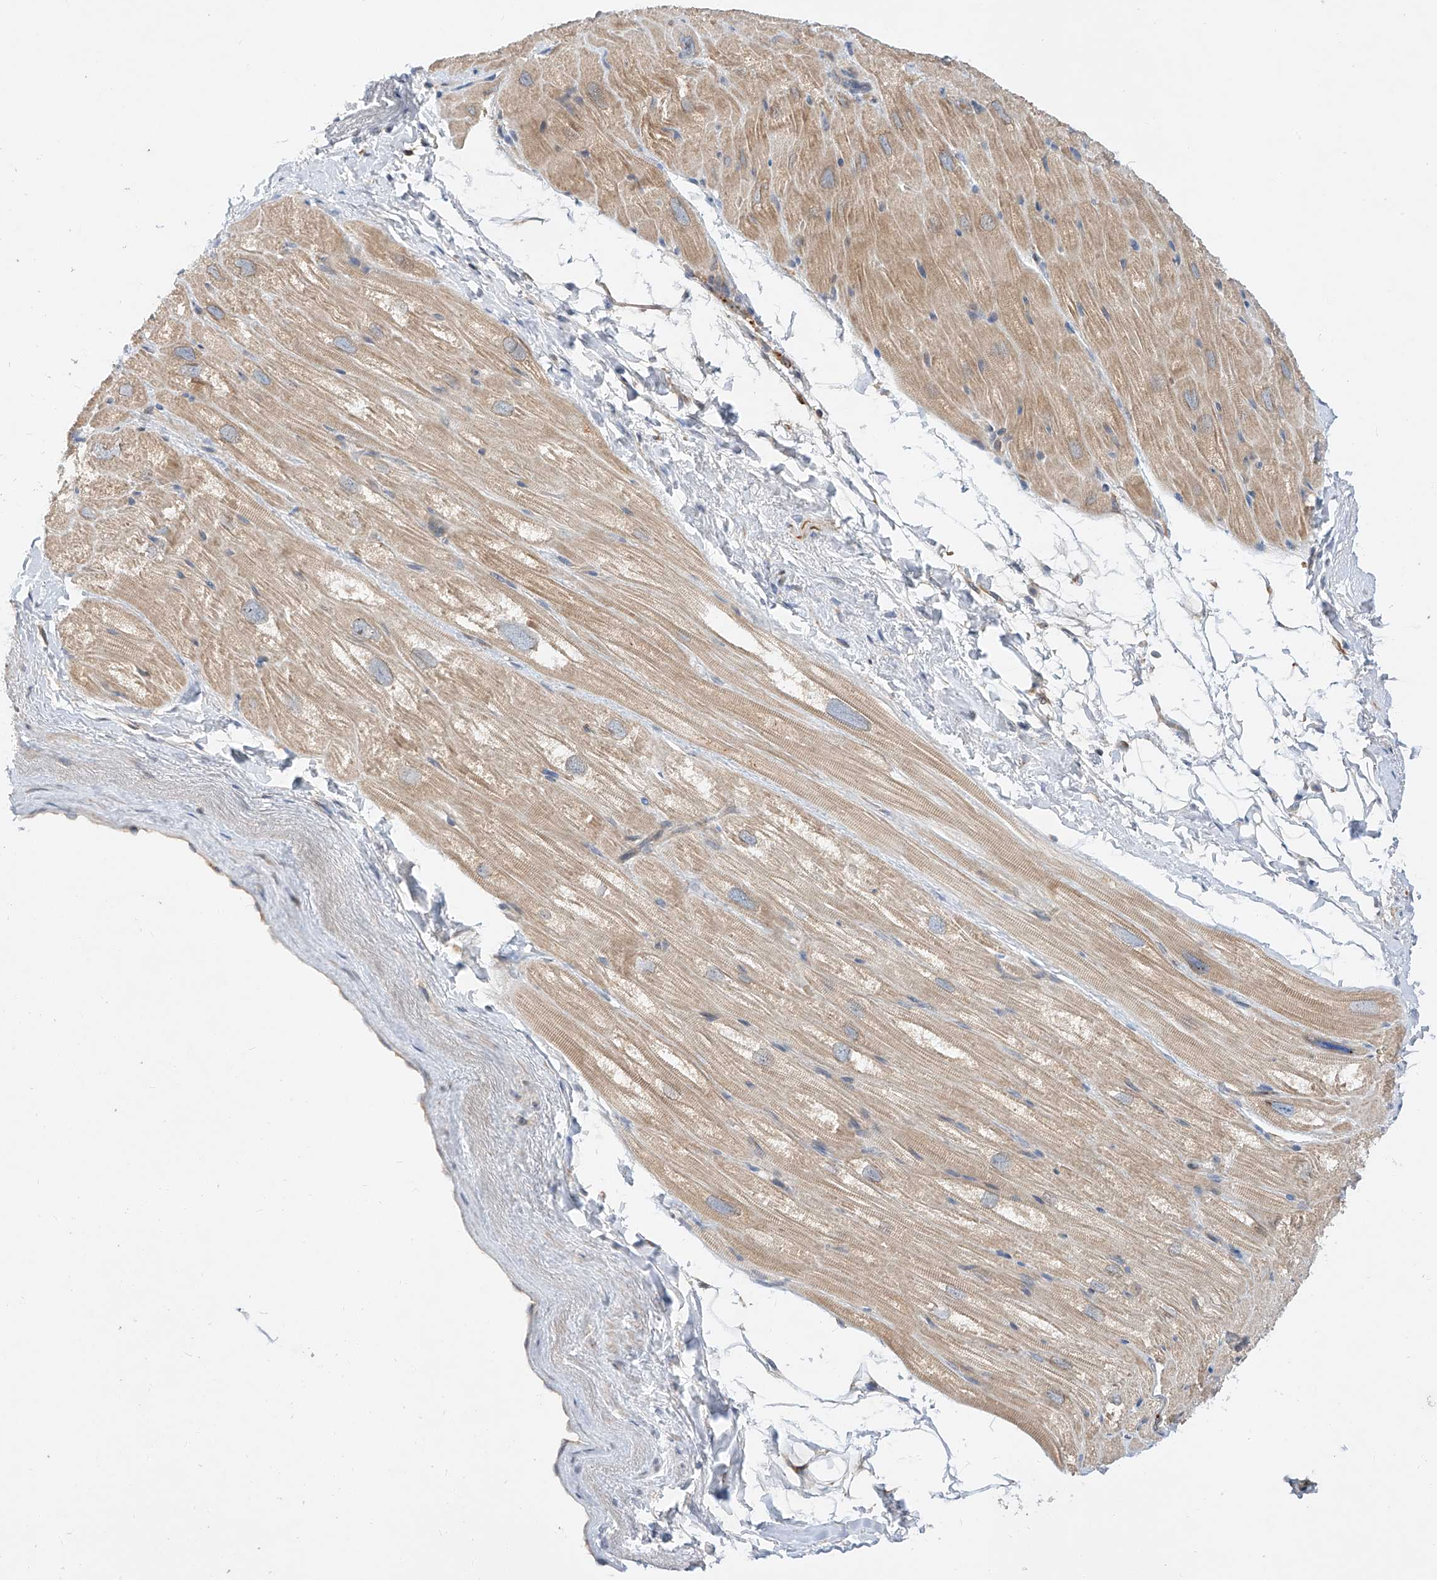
{"staining": {"intensity": "moderate", "quantity": "25%-75%", "location": "cytoplasmic/membranous"}, "tissue": "heart muscle", "cell_type": "Cardiomyocytes", "image_type": "normal", "snomed": [{"axis": "morphology", "description": "Normal tissue, NOS"}, {"axis": "topography", "description": "Heart"}], "caption": "Heart muscle was stained to show a protein in brown. There is medium levels of moderate cytoplasmic/membranous staining in about 25%-75% of cardiomyocytes. The staining is performed using DAB brown chromogen to label protein expression. The nuclei are counter-stained blue using hematoxylin.", "gene": "DIRAS3", "patient": {"sex": "male", "age": 50}}